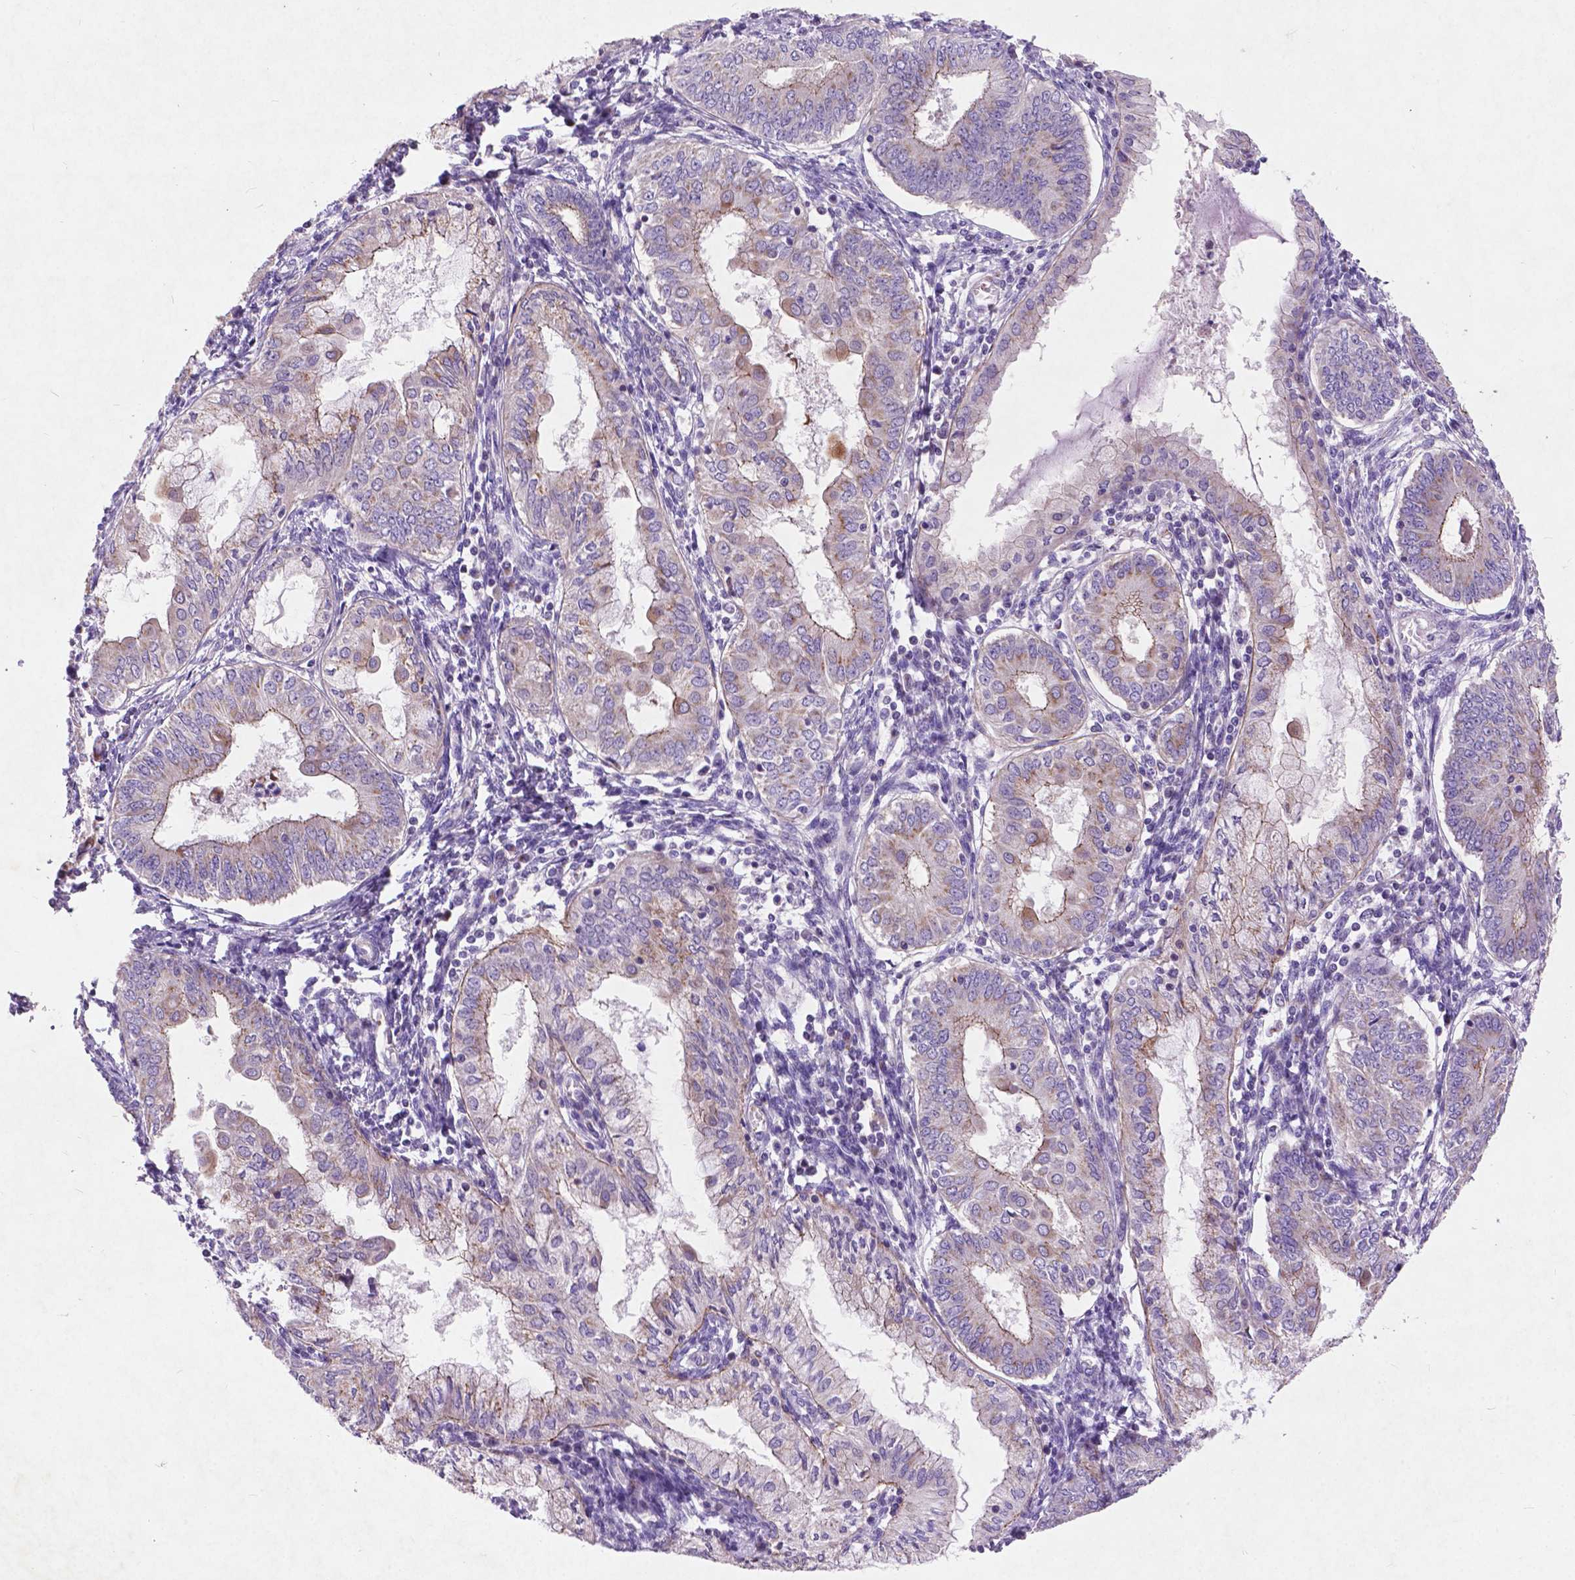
{"staining": {"intensity": "weak", "quantity": "<25%", "location": "cytoplasmic/membranous"}, "tissue": "endometrial cancer", "cell_type": "Tumor cells", "image_type": "cancer", "snomed": [{"axis": "morphology", "description": "Adenocarcinoma, NOS"}, {"axis": "topography", "description": "Endometrium"}], "caption": "Image shows no protein positivity in tumor cells of endometrial cancer (adenocarcinoma) tissue. Brightfield microscopy of immunohistochemistry (IHC) stained with DAB (brown) and hematoxylin (blue), captured at high magnification.", "gene": "ATG4D", "patient": {"sex": "female", "age": 68}}